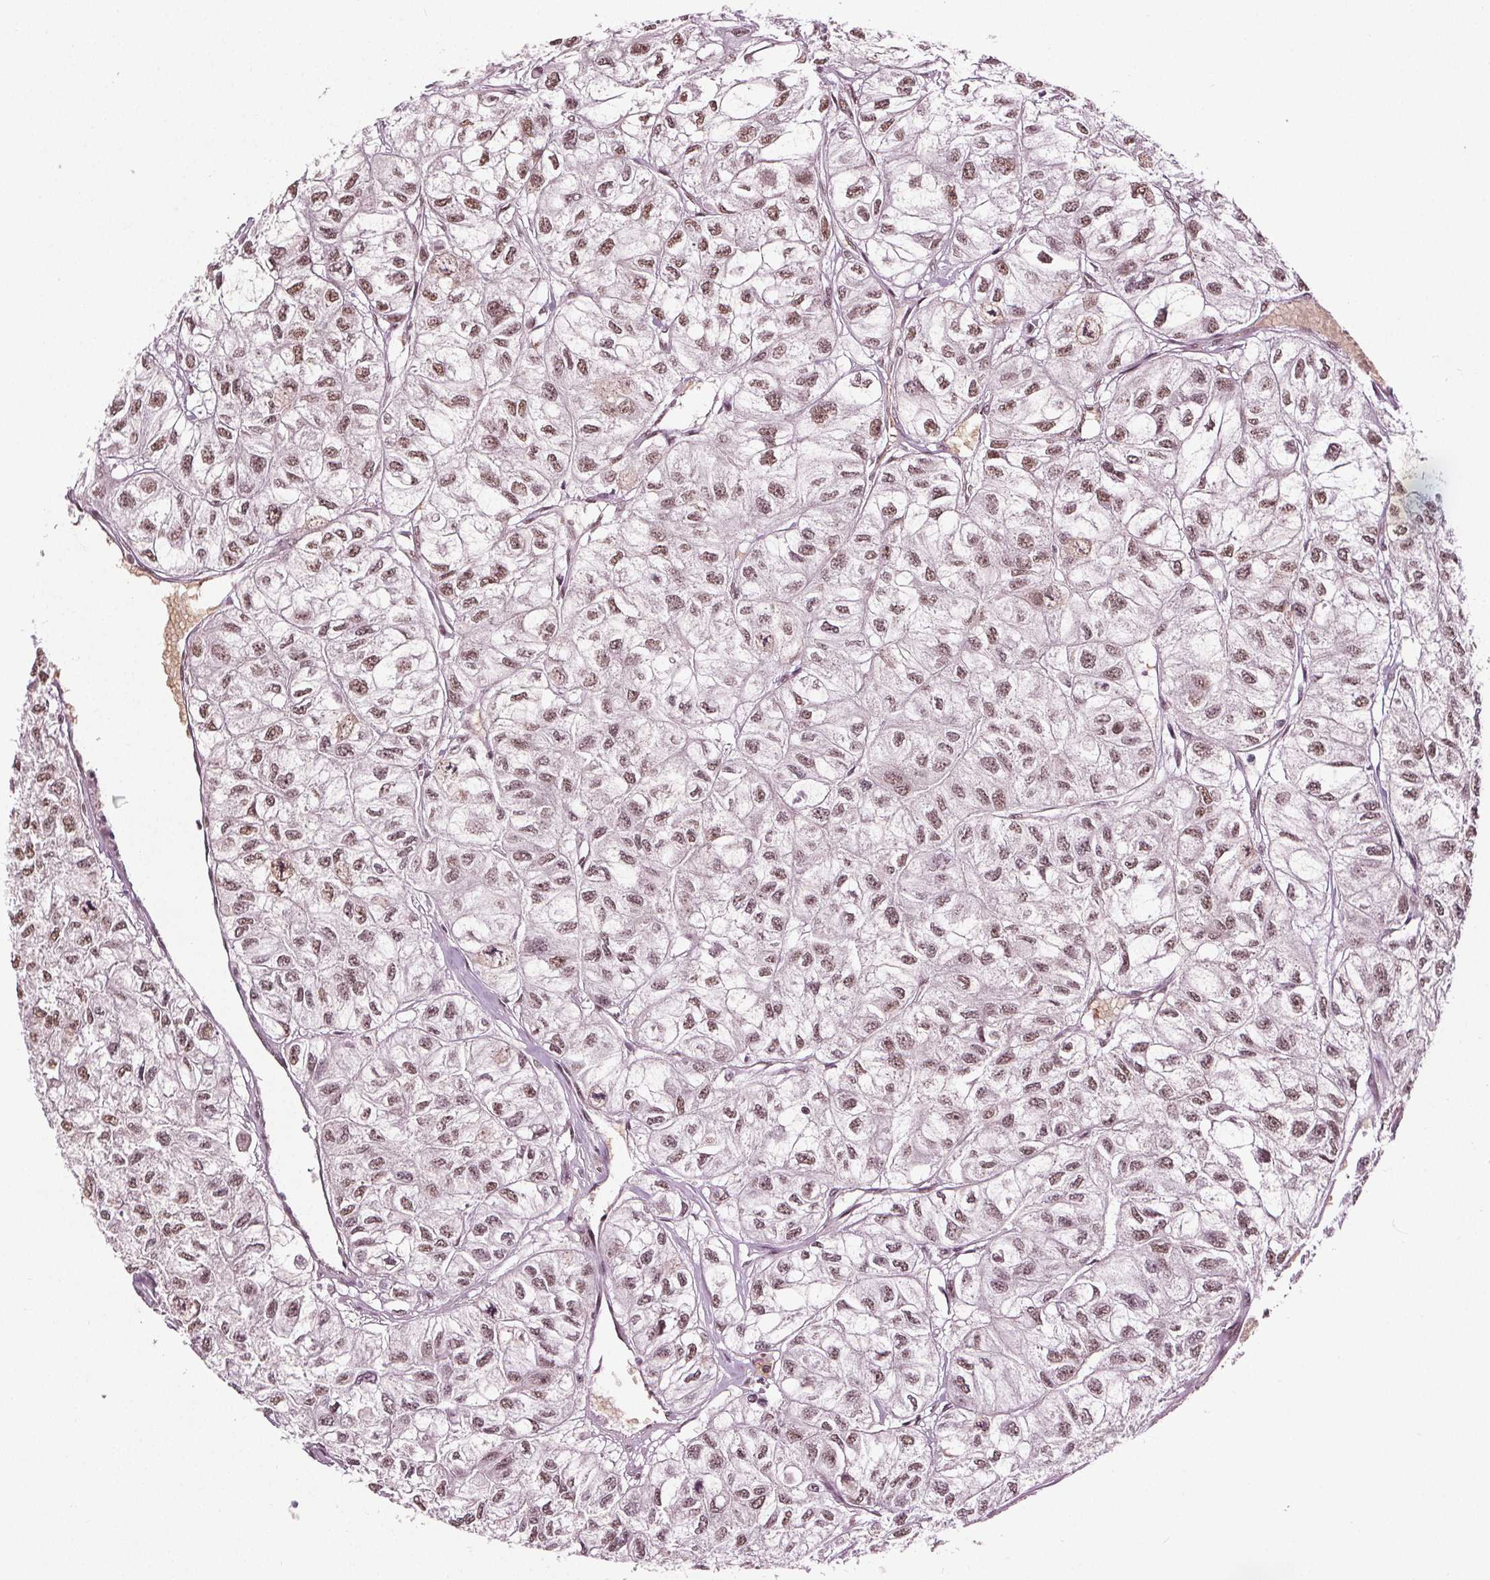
{"staining": {"intensity": "moderate", "quantity": ">75%", "location": "nuclear"}, "tissue": "renal cancer", "cell_type": "Tumor cells", "image_type": "cancer", "snomed": [{"axis": "morphology", "description": "Adenocarcinoma, NOS"}, {"axis": "topography", "description": "Kidney"}], "caption": "A histopathology image of renal adenocarcinoma stained for a protein demonstrates moderate nuclear brown staining in tumor cells.", "gene": "IWS1", "patient": {"sex": "male", "age": 56}}